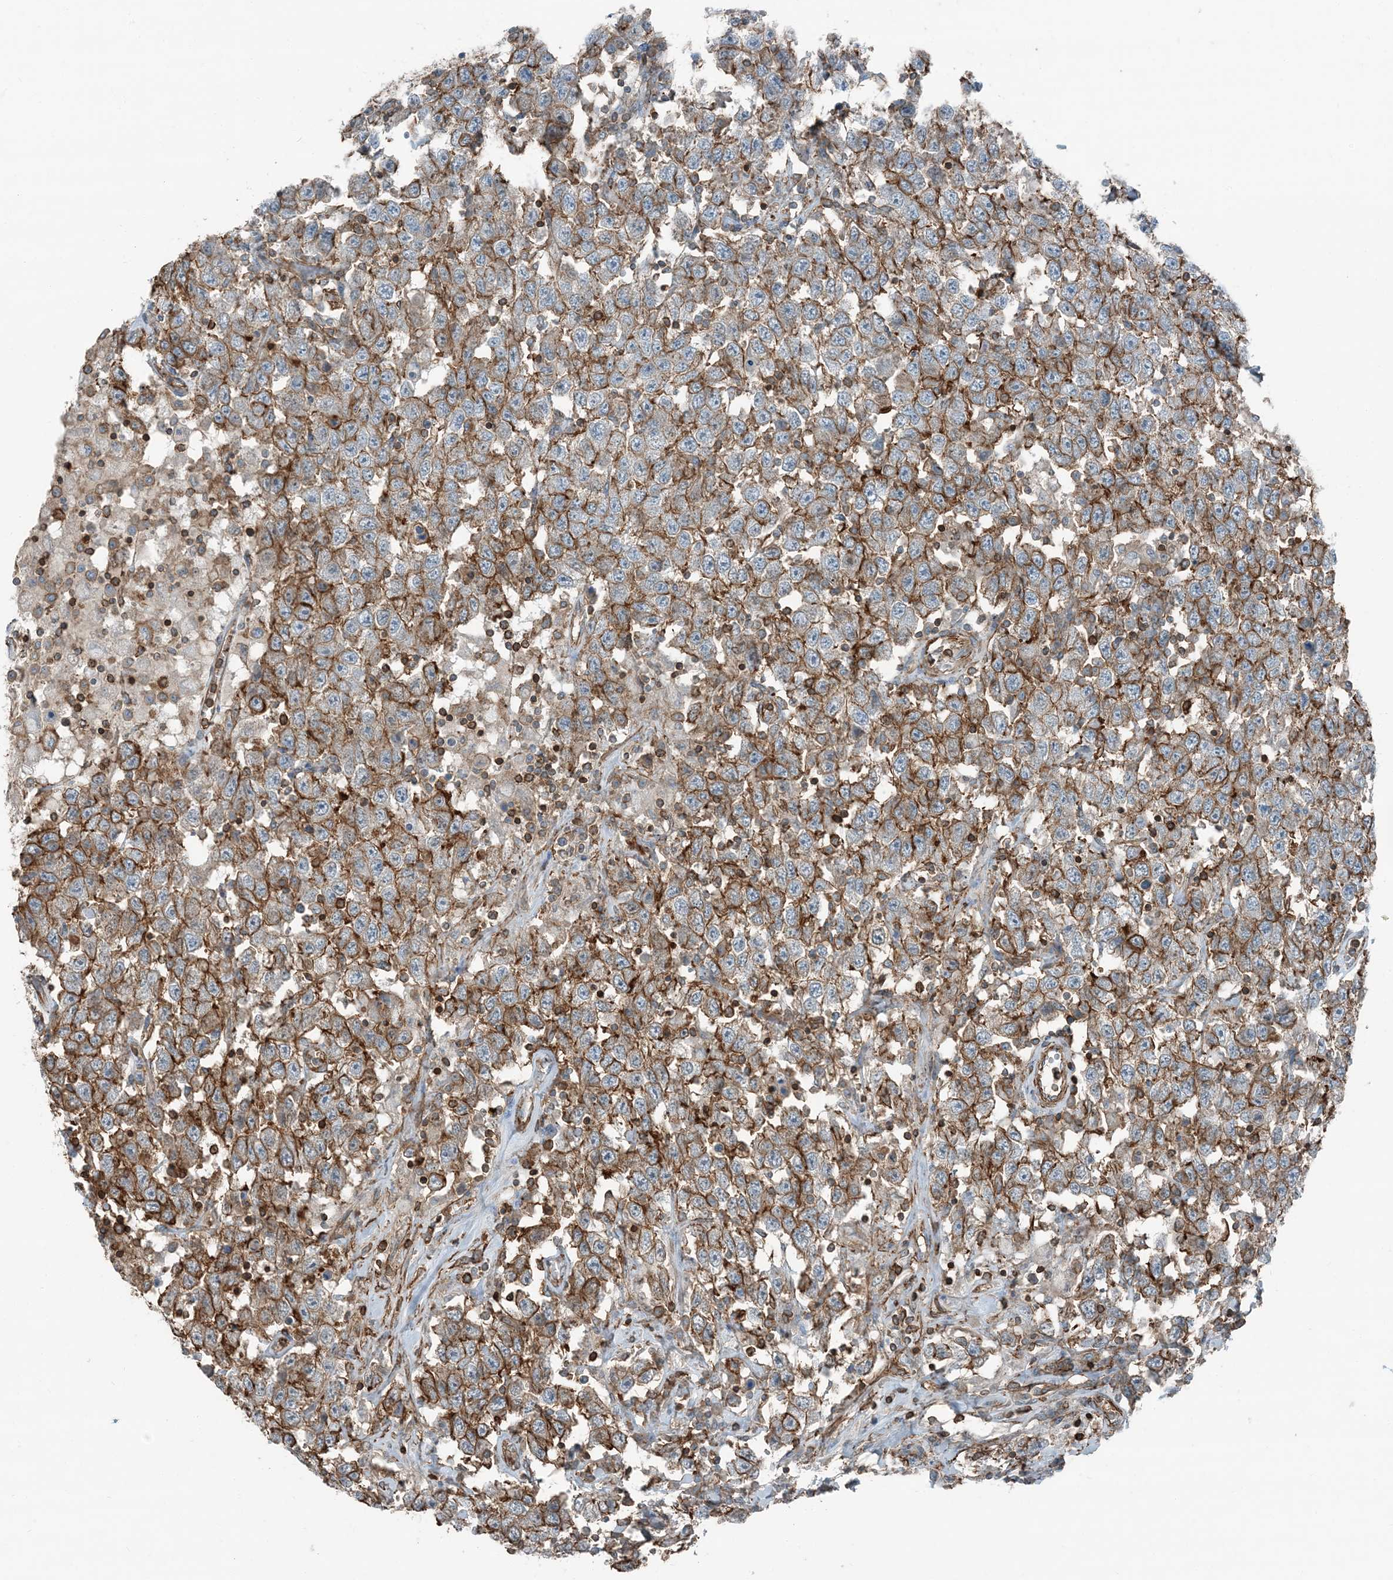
{"staining": {"intensity": "moderate", "quantity": ">75%", "location": "cytoplasmic/membranous"}, "tissue": "testis cancer", "cell_type": "Tumor cells", "image_type": "cancer", "snomed": [{"axis": "morphology", "description": "Seminoma, NOS"}, {"axis": "topography", "description": "Testis"}], "caption": "A high-resolution photomicrograph shows immunohistochemistry (IHC) staining of testis cancer (seminoma), which shows moderate cytoplasmic/membranous staining in about >75% of tumor cells.", "gene": "APOBEC3C", "patient": {"sex": "male", "age": 41}}